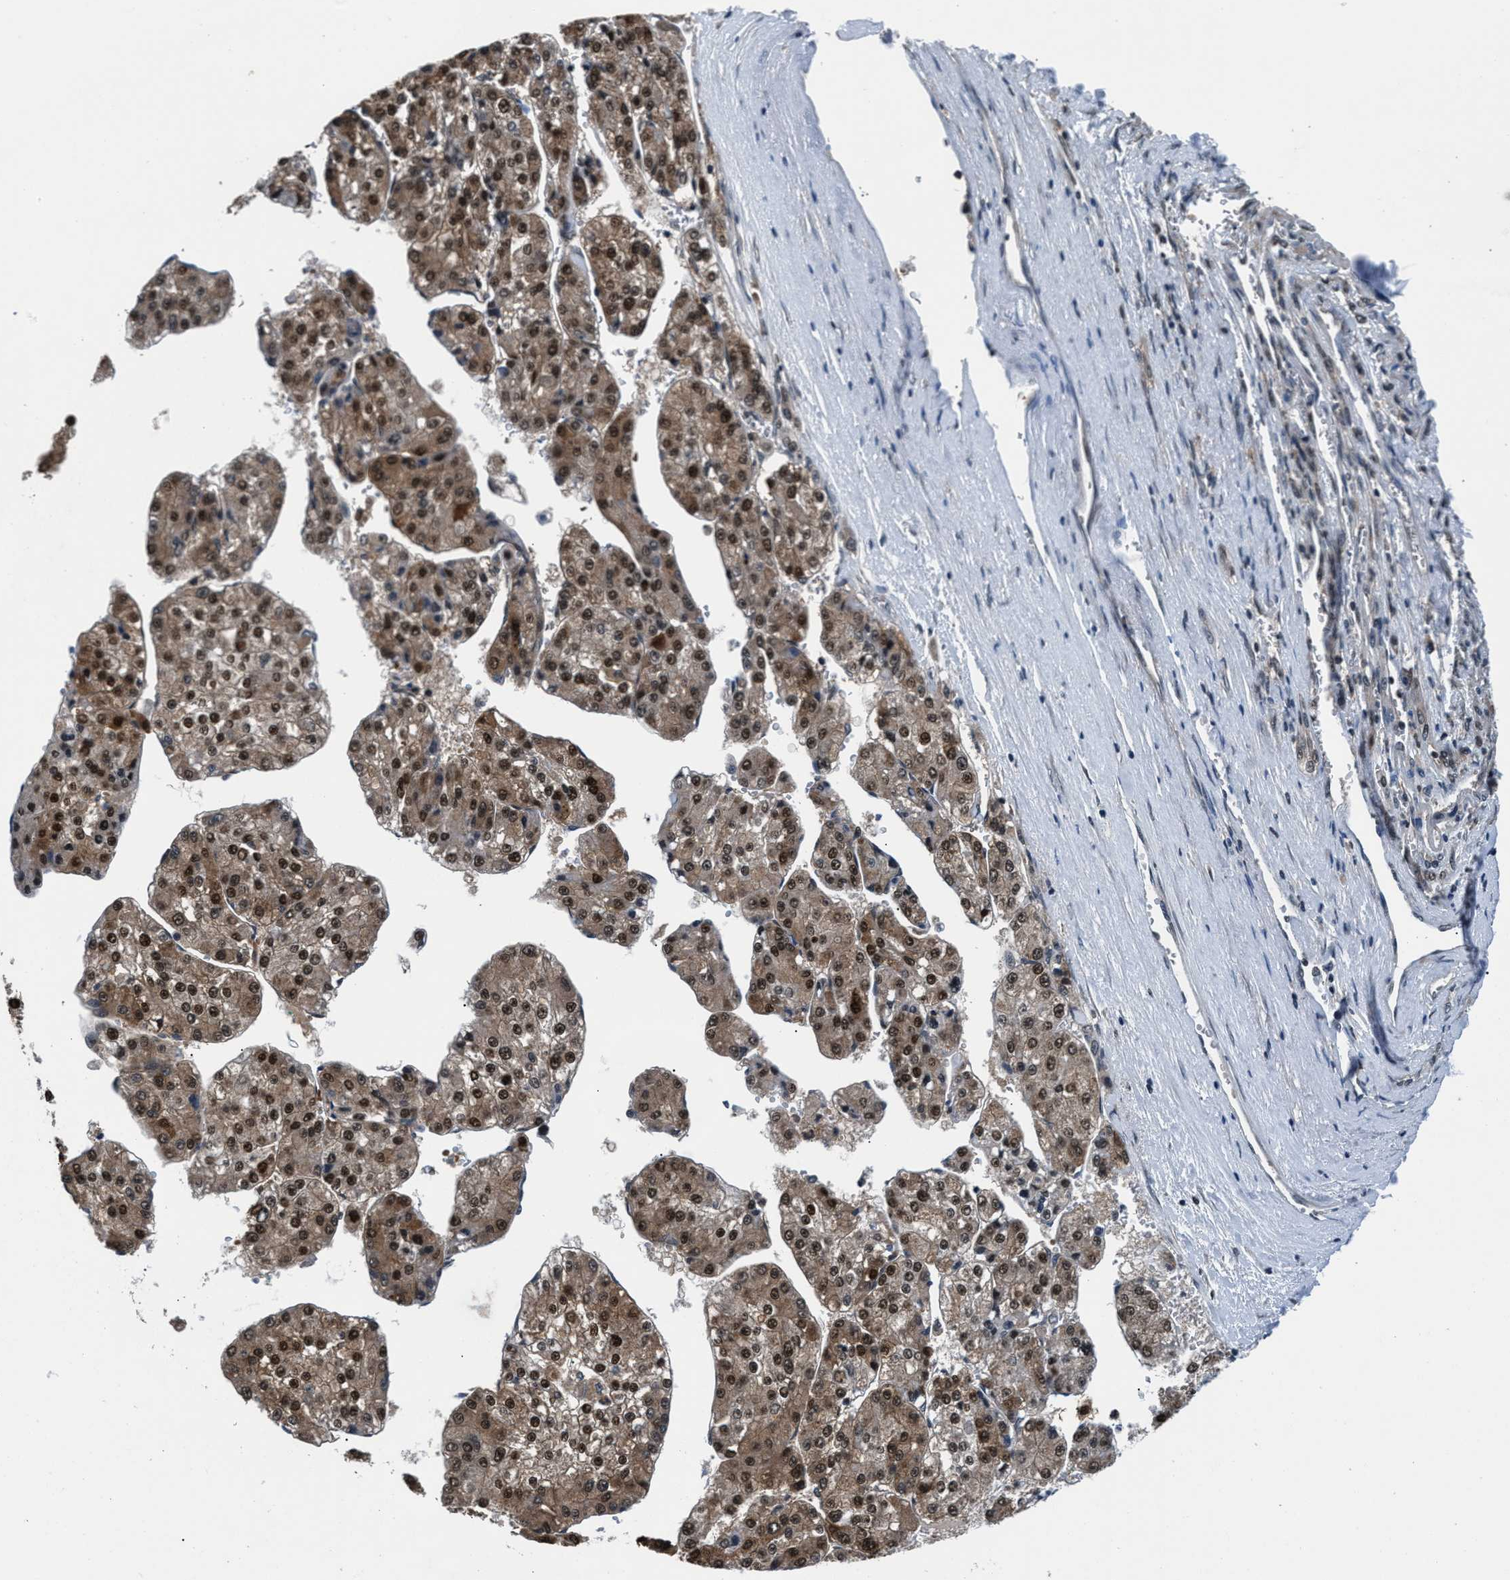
{"staining": {"intensity": "moderate", "quantity": ">75%", "location": "cytoplasmic/membranous,nuclear"}, "tissue": "liver cancer", "cell_type": "Tumor cells", "image_type": "cancer", "snomed": [{"axis": "morphology", "description": "Carcinoma, Hepatocellular, NOS"}, {"axis": "topography", "description": "Liver"}], "caption": "Human liver cancer (hepatocellular carcinoma) stained with a brown dye reveals moderate cytoplasmic/membranous and nuclear positive expression in approximately >75% of tumor cells.", "gene": "RBM33", "patient": {"sex": "female", "age": 73}}